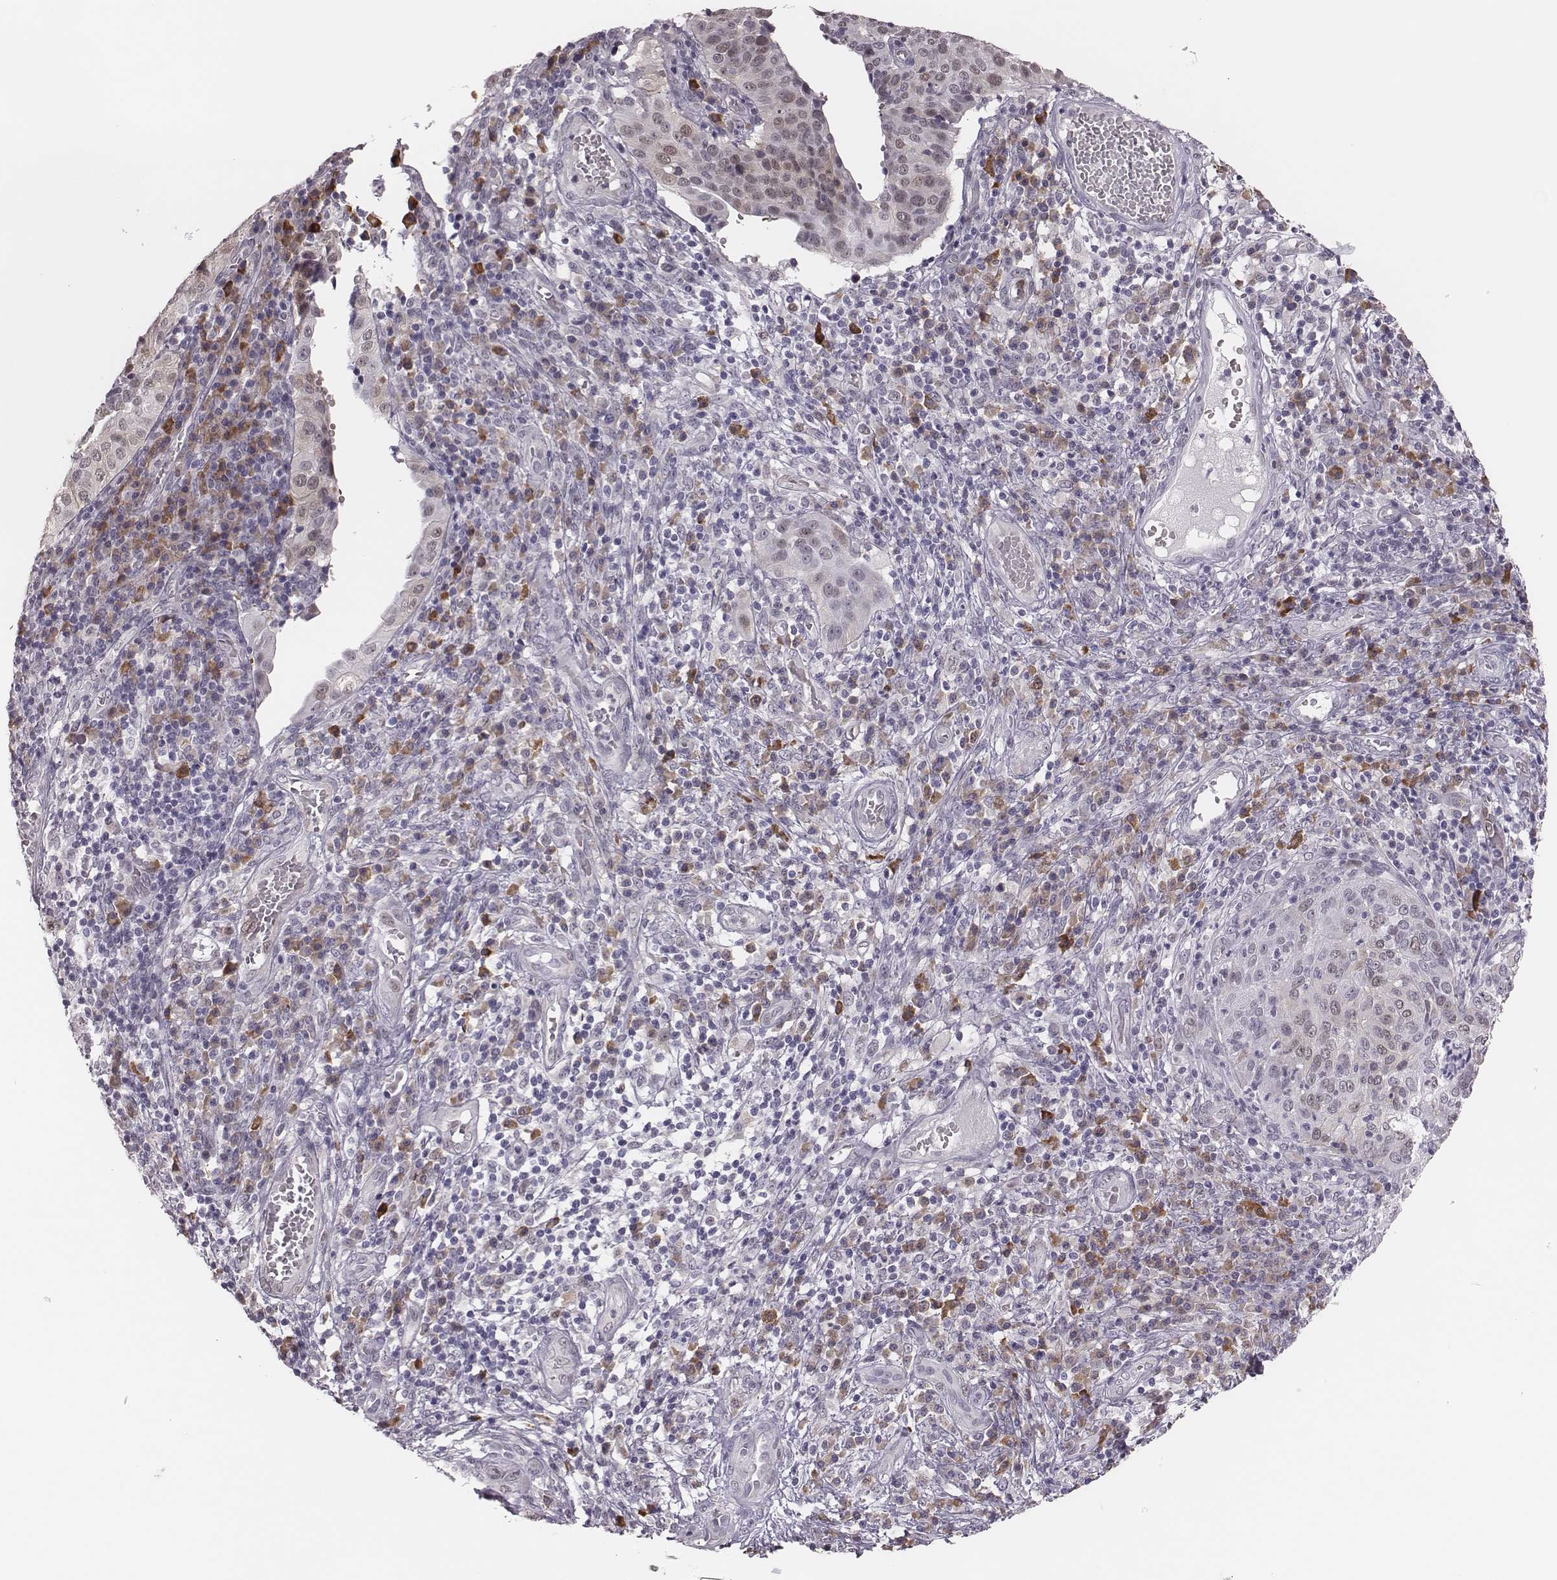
{"staining": {"intensity": "negative", "quantity": "none", "location": "none"}, "tissue": "cervical cancer", "cell_type": "Tumor cells", "image_type": "cancer", "snomed": [{"axis": "morphology", "description": "Squamous cell carcinoma, NOS"}, {"axis": "topography", "description": "Cervix"}], "caption": "This is an immunohistochemistry (IHC) photomicrograph of human cervical cancer. There is no staining in tumor cells.", "gene": "PBK", "patient": {"sex": "female", "age": 39}}